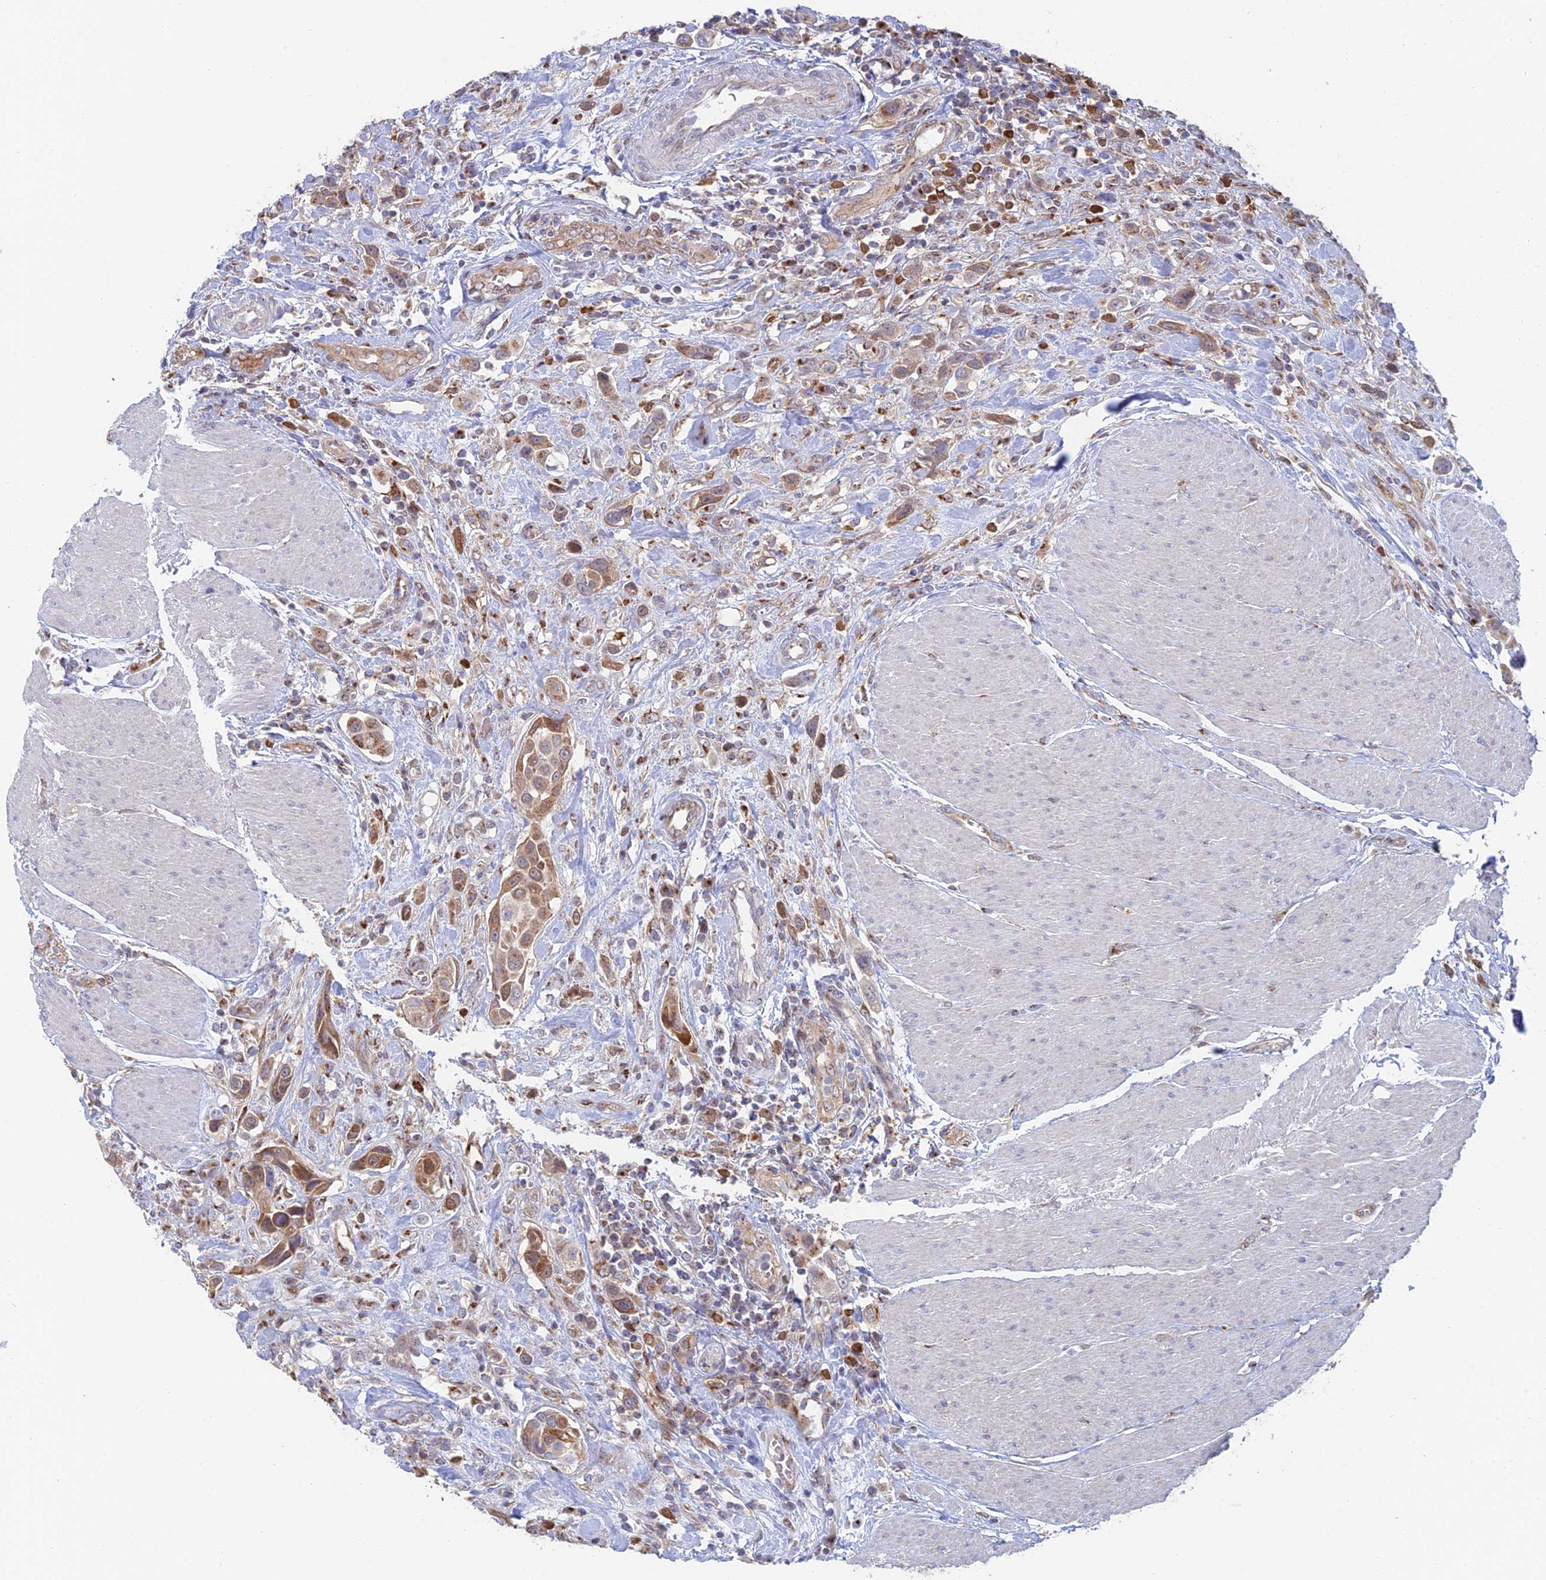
{"staining": {"intensity": "moderate", "quantity": ">75%", "location": "cytoplasmic/membranous"}, "tissue": "urothelial cancer", "cell_type": "Tumor cells", "image_type": "cancer", "snomed": [{"axis": "morphology", "description": "Urothelial carcinoma, High grade"}, {"axis": "topography", "description": "Urinary bladder"}], "caption": "Approximately >75% of tumor cells in human high-grade urothelial carcinoma display moderate cytoplasmic/membranous protein expression as visualized by brown immunohistochemical staining.", "gene": "HS2ST1", "patient": {"sex": "male", "age": 50}}